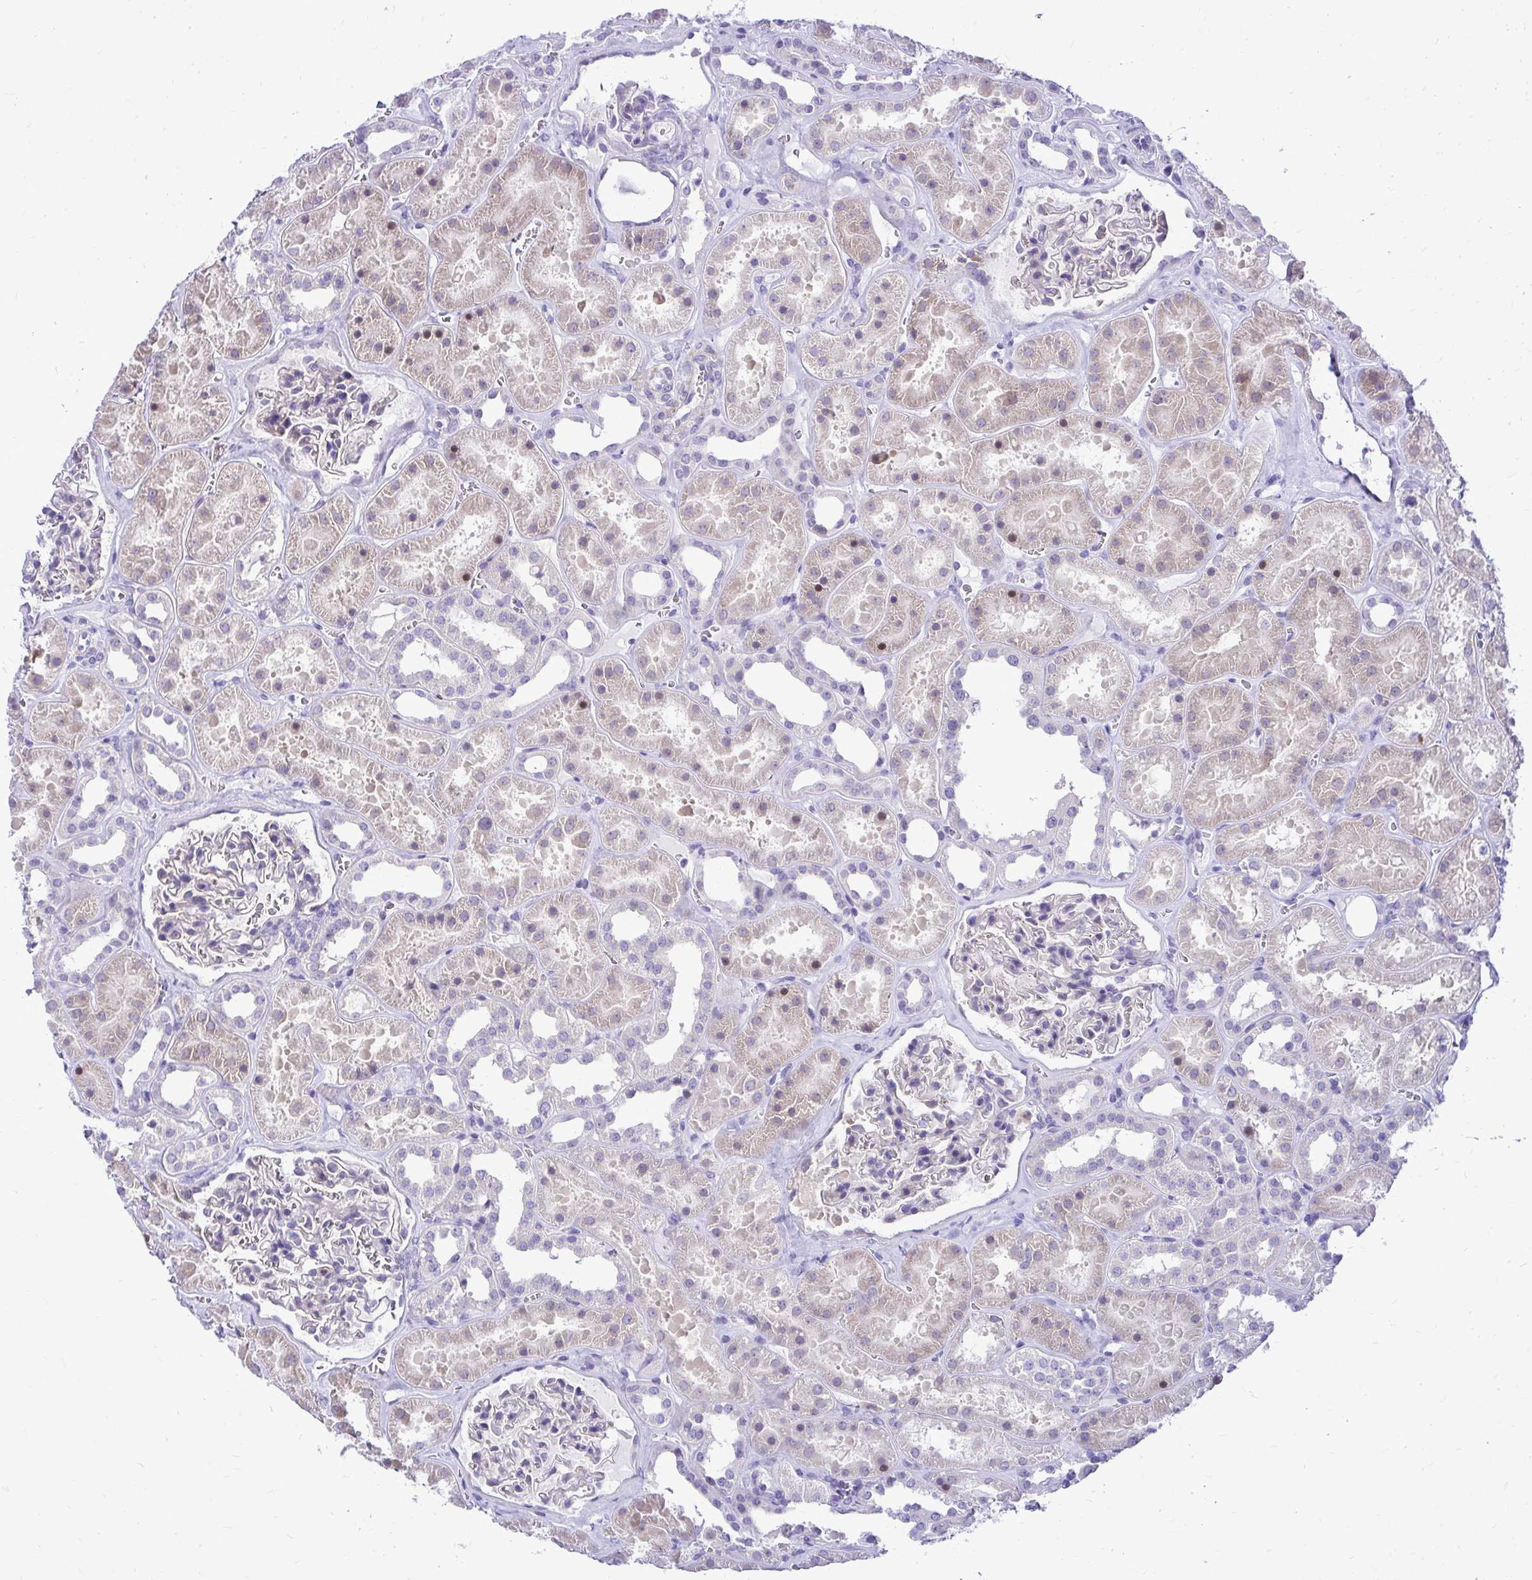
{"staining": {"intensity": "negative", "quantity": "none", "location": "none"}, "tissue": "kidney", "cell_type": "Cells in glomeruli", "image_type": "normal", "snomed": [{"axis": "morphology", "description": "Normal tissue, NOS"}, {"axis": "topography", "description": "Kidney"}], "caption": "IHC image of unremarkable kidney stained for a protein (brown), which reveals no positivity in cells in glomeruli. (DAB (3,3'-diaminobenzidine) immunohistochemistry (IHC) visualized using brightfield microscopy, high magnification).", "gene": "ZSWIM9", "patient": {"sex": "female", "age": 41}}